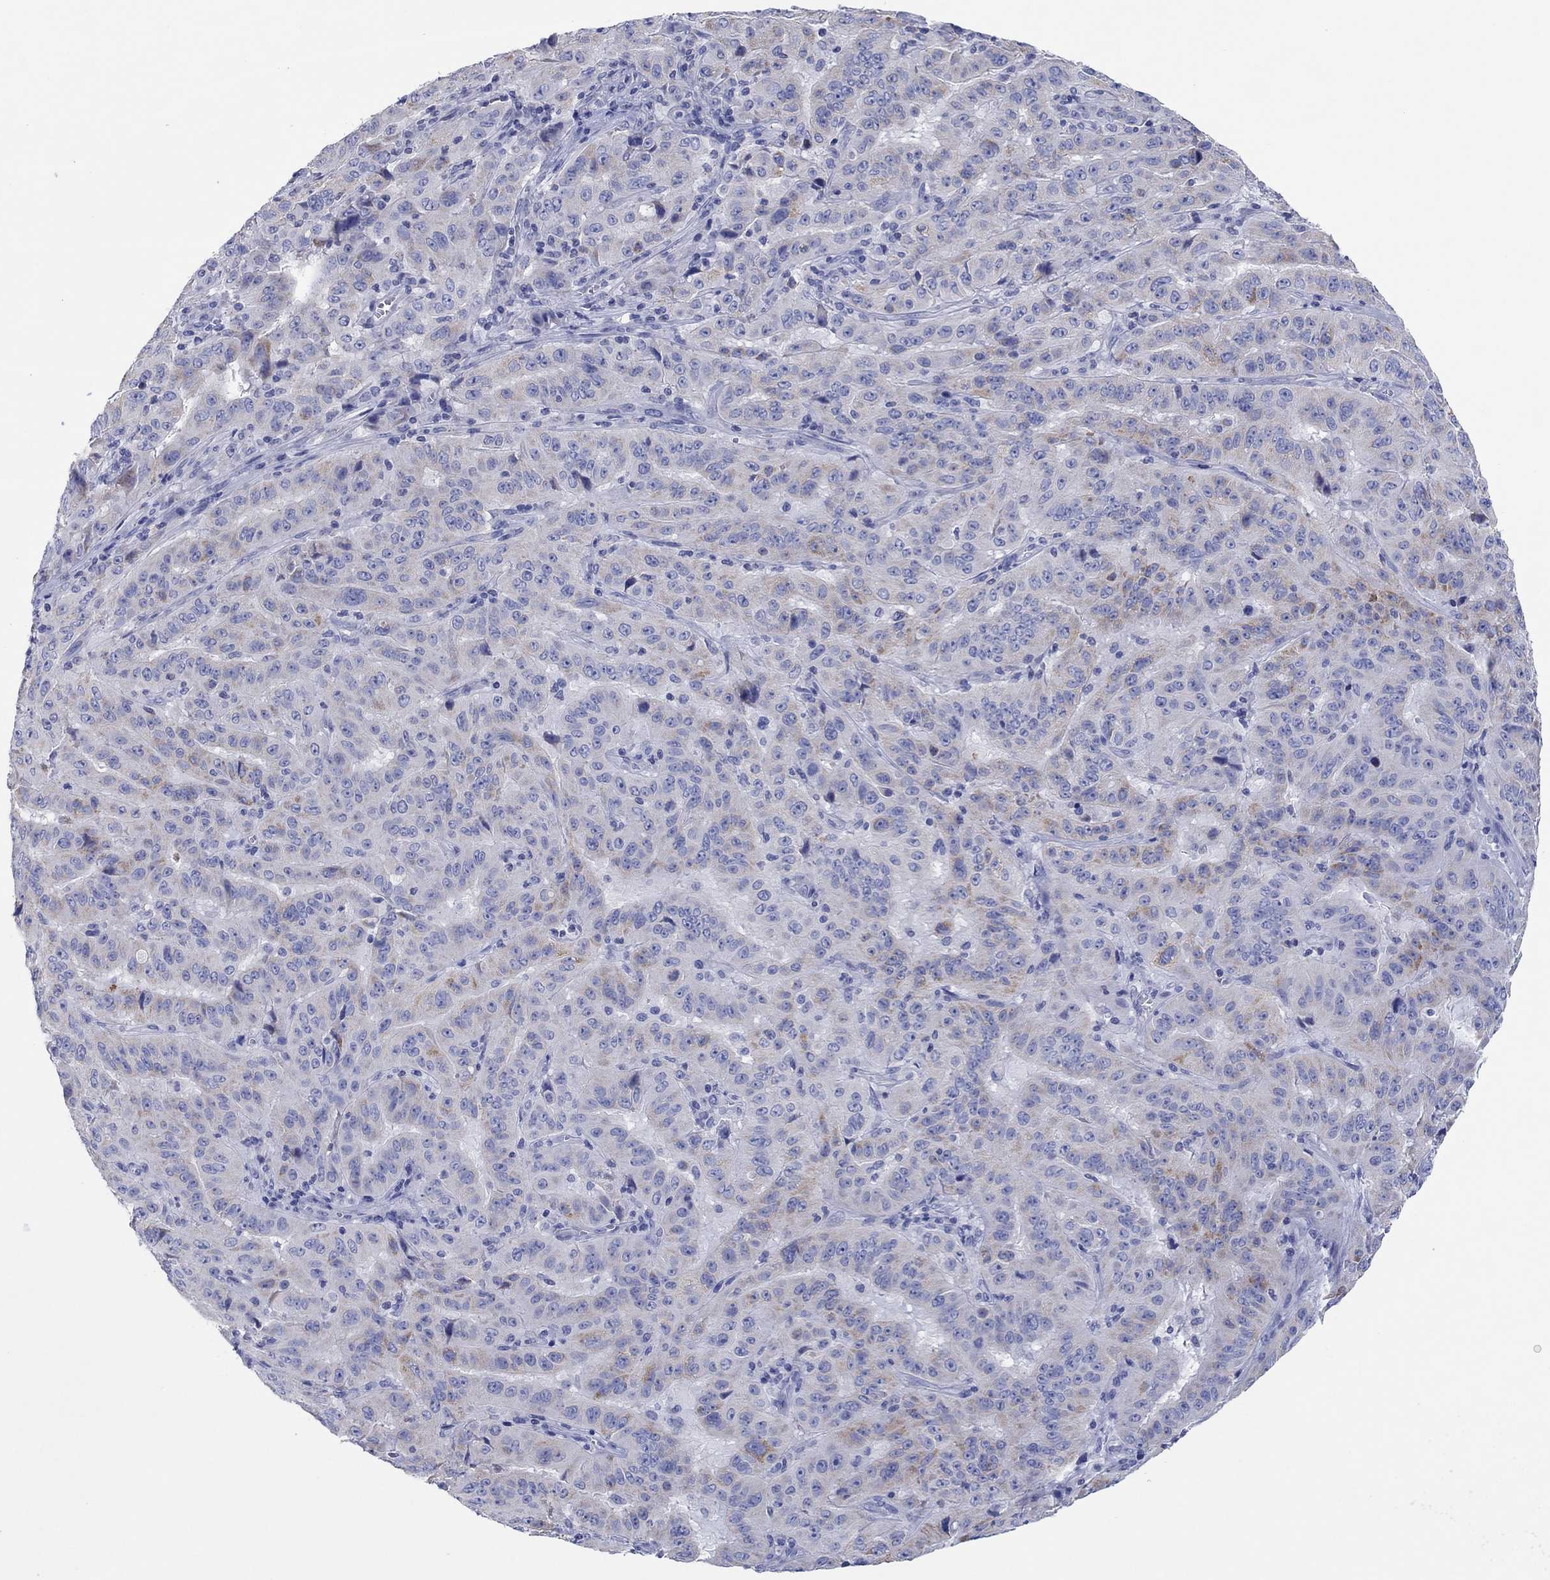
{"staining": {"intensity": "weak", "quantity": "25%-75%", "location": "cytoplasmic/membranous"}, "tissue": "pancreatic cancer", "cell_type": "Tumor cells", "image_type": "cancer", "snomed": [{"axis": "morphology", "description": "Adenocarcinoma, NOS"}, {"axis": "topography", "description": "Pancreas"}], "caption": "This is a histology image of immunohistochemistry (IHC) staining of pancreatic cancer (adenocarcinoma), which shows weak positivity in the cytoplasmic/membranous of tumor cells.", "gene": "HCRT", "patient": {"sex": "male", "age": 63}}